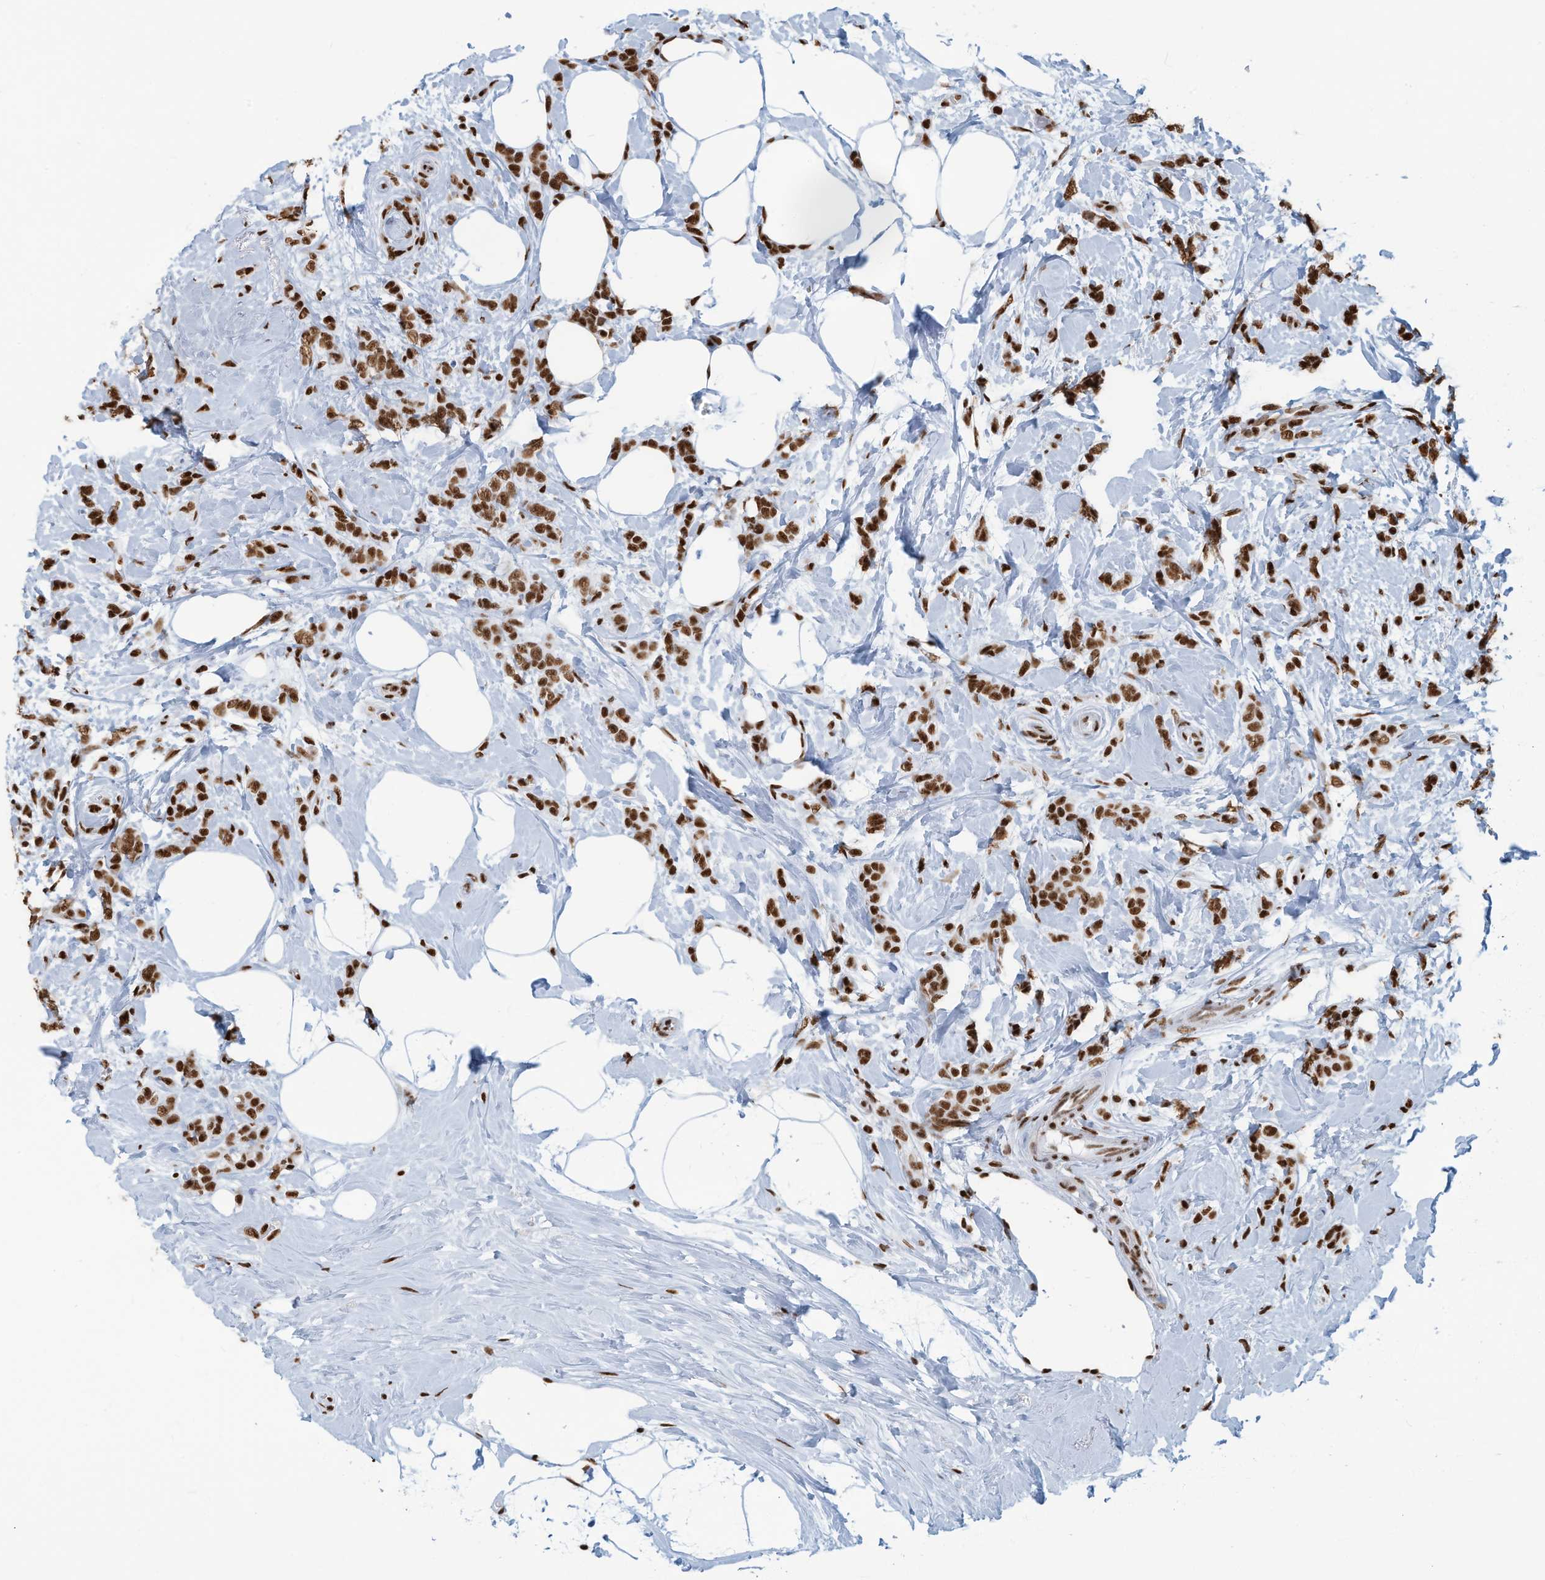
{"staining": {"intensity": "strong", "quantity": ">75%", "location": "nuclear"}, "tissue": "breast cancer", "cell_type": "Tumor cells", "image_type": "cancer", "snomed": [{"axis": "morphology", "description": "Lobular carcinoma, in situ"}, {"axis": "morphology", "description": "Lobular carcinoma"}, {"axis": "topography", "description": "Breast"}], "caption": "This is a histology image of IHC staining of breast cancer (lobular carcinoma), which shows strong expression in the nuclear of tumor cells.", "gene": "SARNP", "patient": {"sex": "female", "age": 41}}